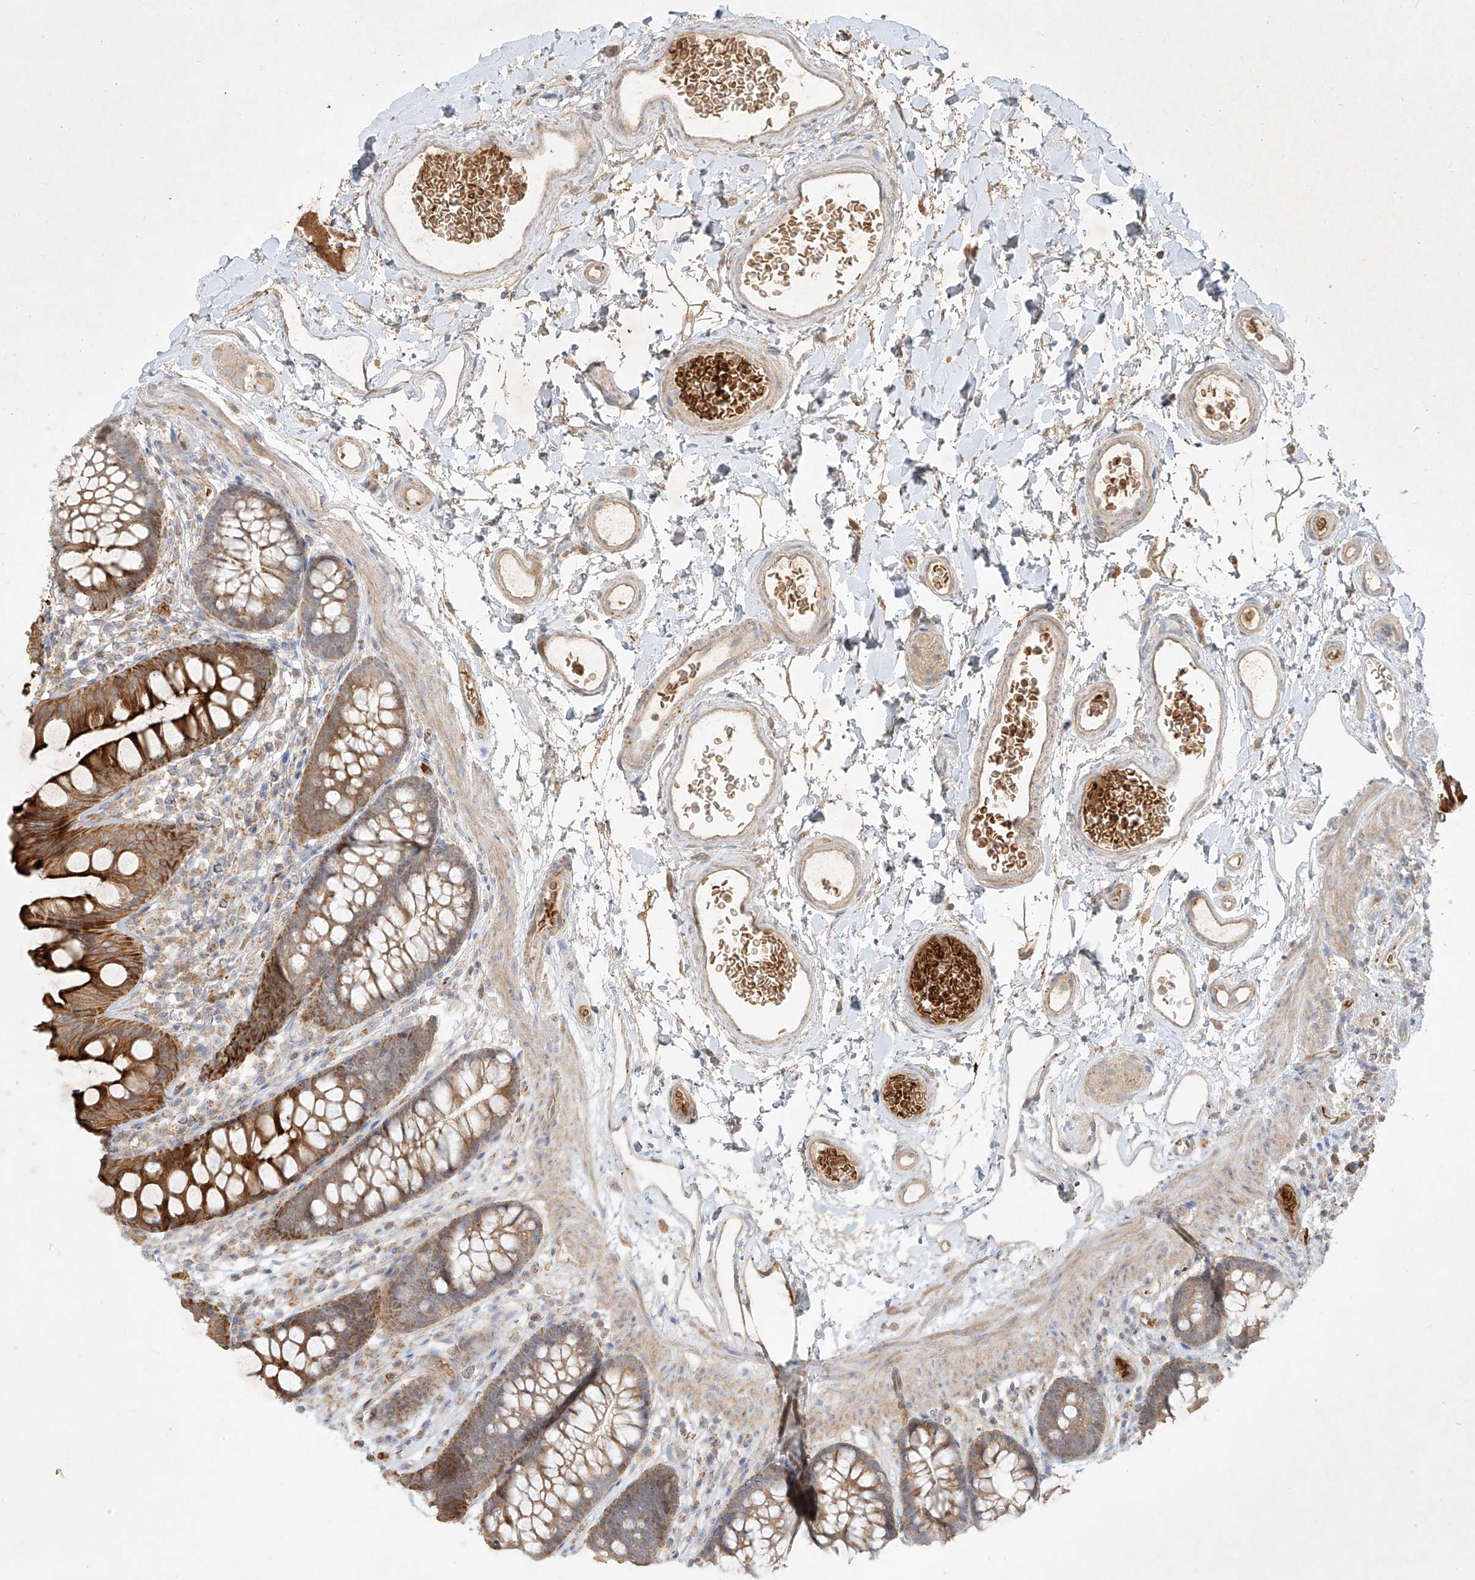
{"staining": {"intensity": "weak", "quantity": "25%-75%", "location": "cytoplasmic/membranous"}, "tissue": "colon", "cell_type": "Endothelial cells", "image_type": "normal", "snomed": [{"axis": "morphology", "description": "Normal tissue, NOS"}, {"axis": "topography", "description": "Colon"}], "caption": "IHC micrograph of benign colon: colon stained using IHC demonstrates low levels of weak protein expression localized specifically in the cytoplasmic/membranous of endothelial cells, appearing as a cytoplasmic/membranous brown color.", "gene": "KPNA7", "patient": {"sex": "female", "age": 62}}